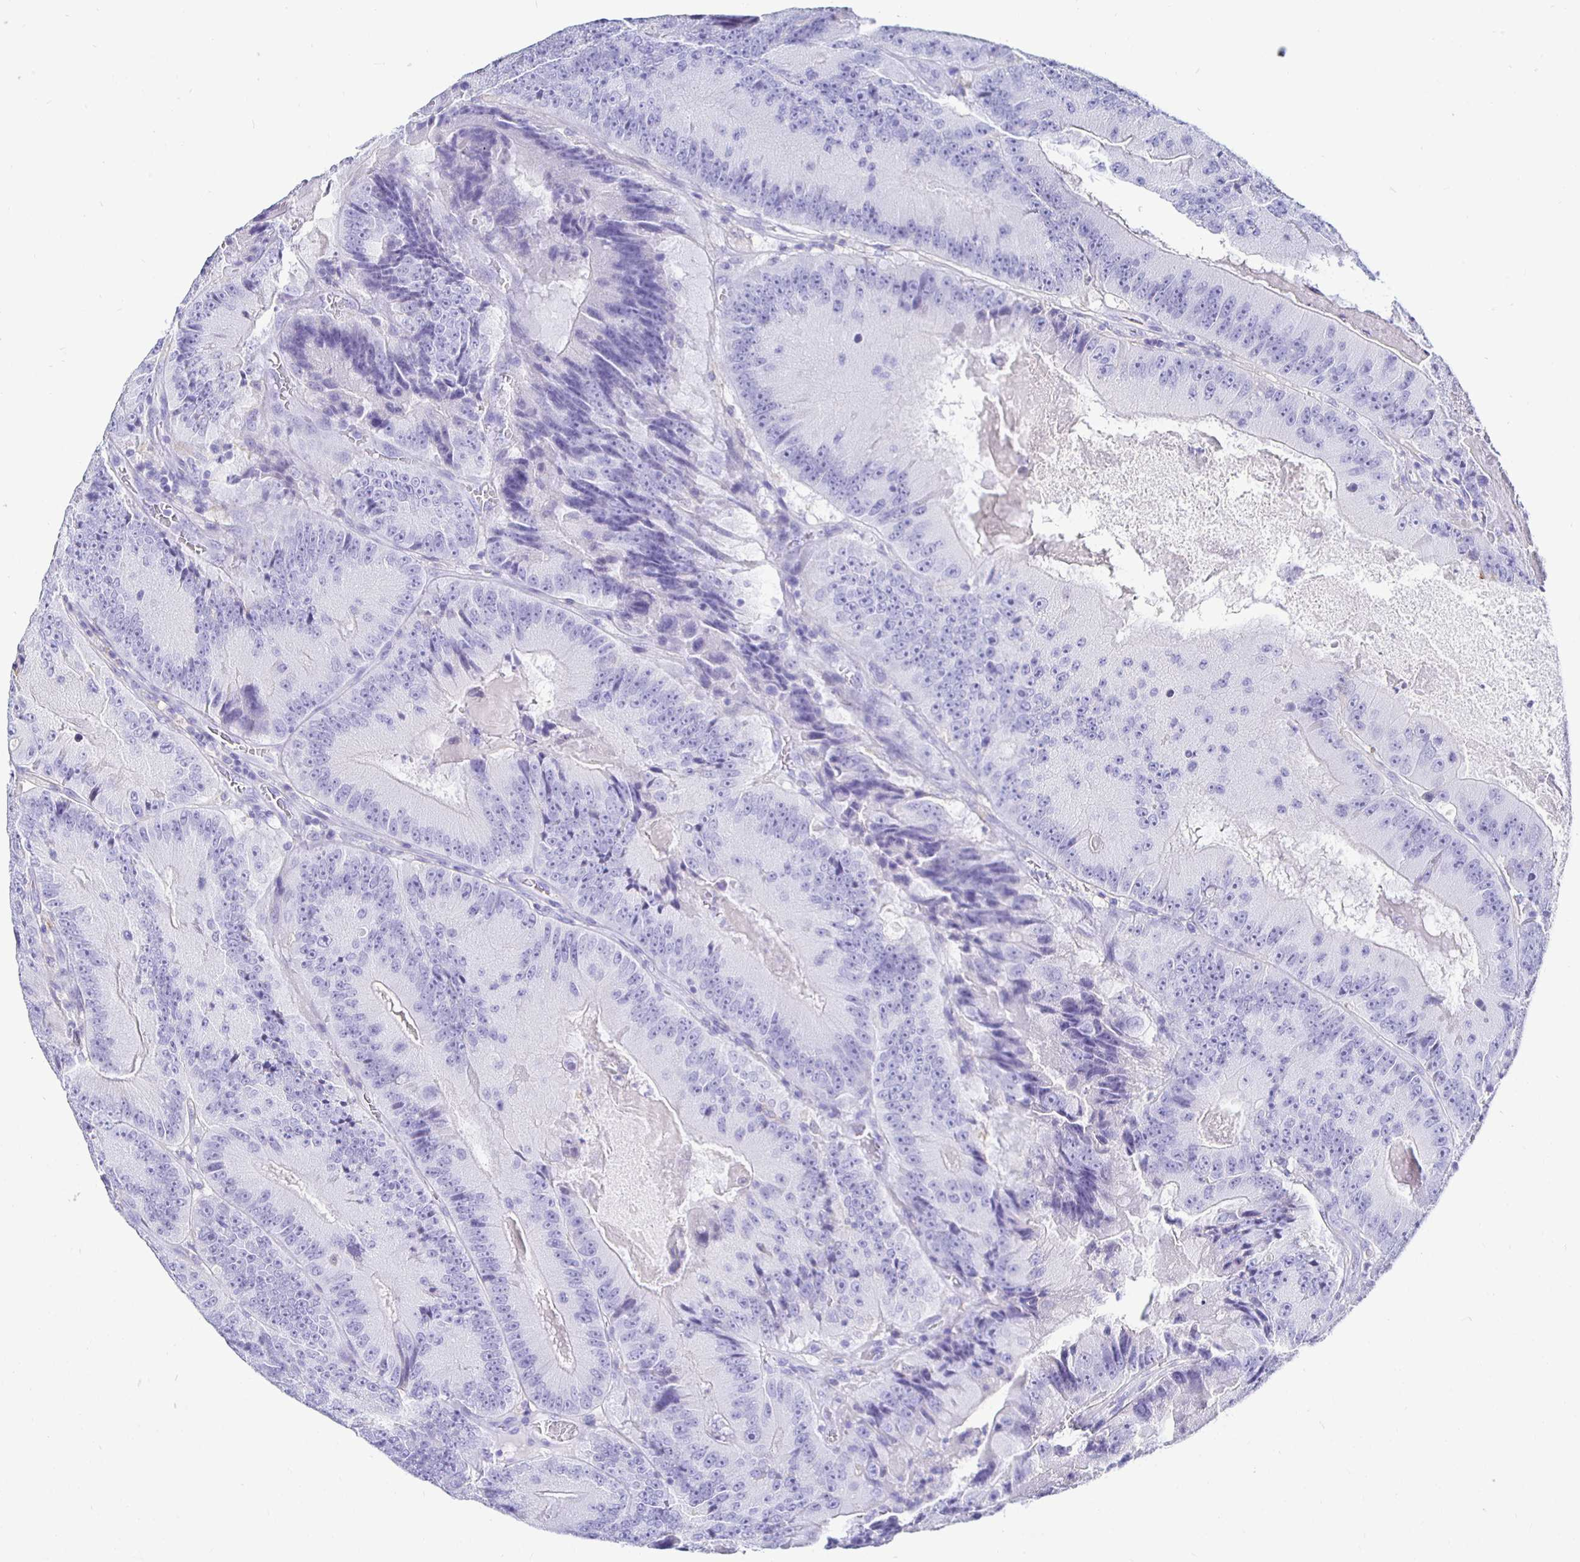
{"staining": {"intensity": "negative", "quantity": "none", "location": "none"}, "tissue": "colorectal cancer", "cell_type": "Tumor cells", "image_type": "cancer", "snomed": [{"axis": "morphology", "description": "Adenocarcinoma, NOS"}, {"axis": "topography", "description": "Colon"}], "caption": "High magnification brightfield microscopy of colorectal adenocarcinoma stained with DAB (brown) and counterstained with hematoxylin (blue): tumor cells show no significant positivity. (DAB immunohistochemistry (IHC) visualized using brightfield microscopy, high magnification).", "gene": "UMOD", "patient": {"sex": "female", "age": 86}}